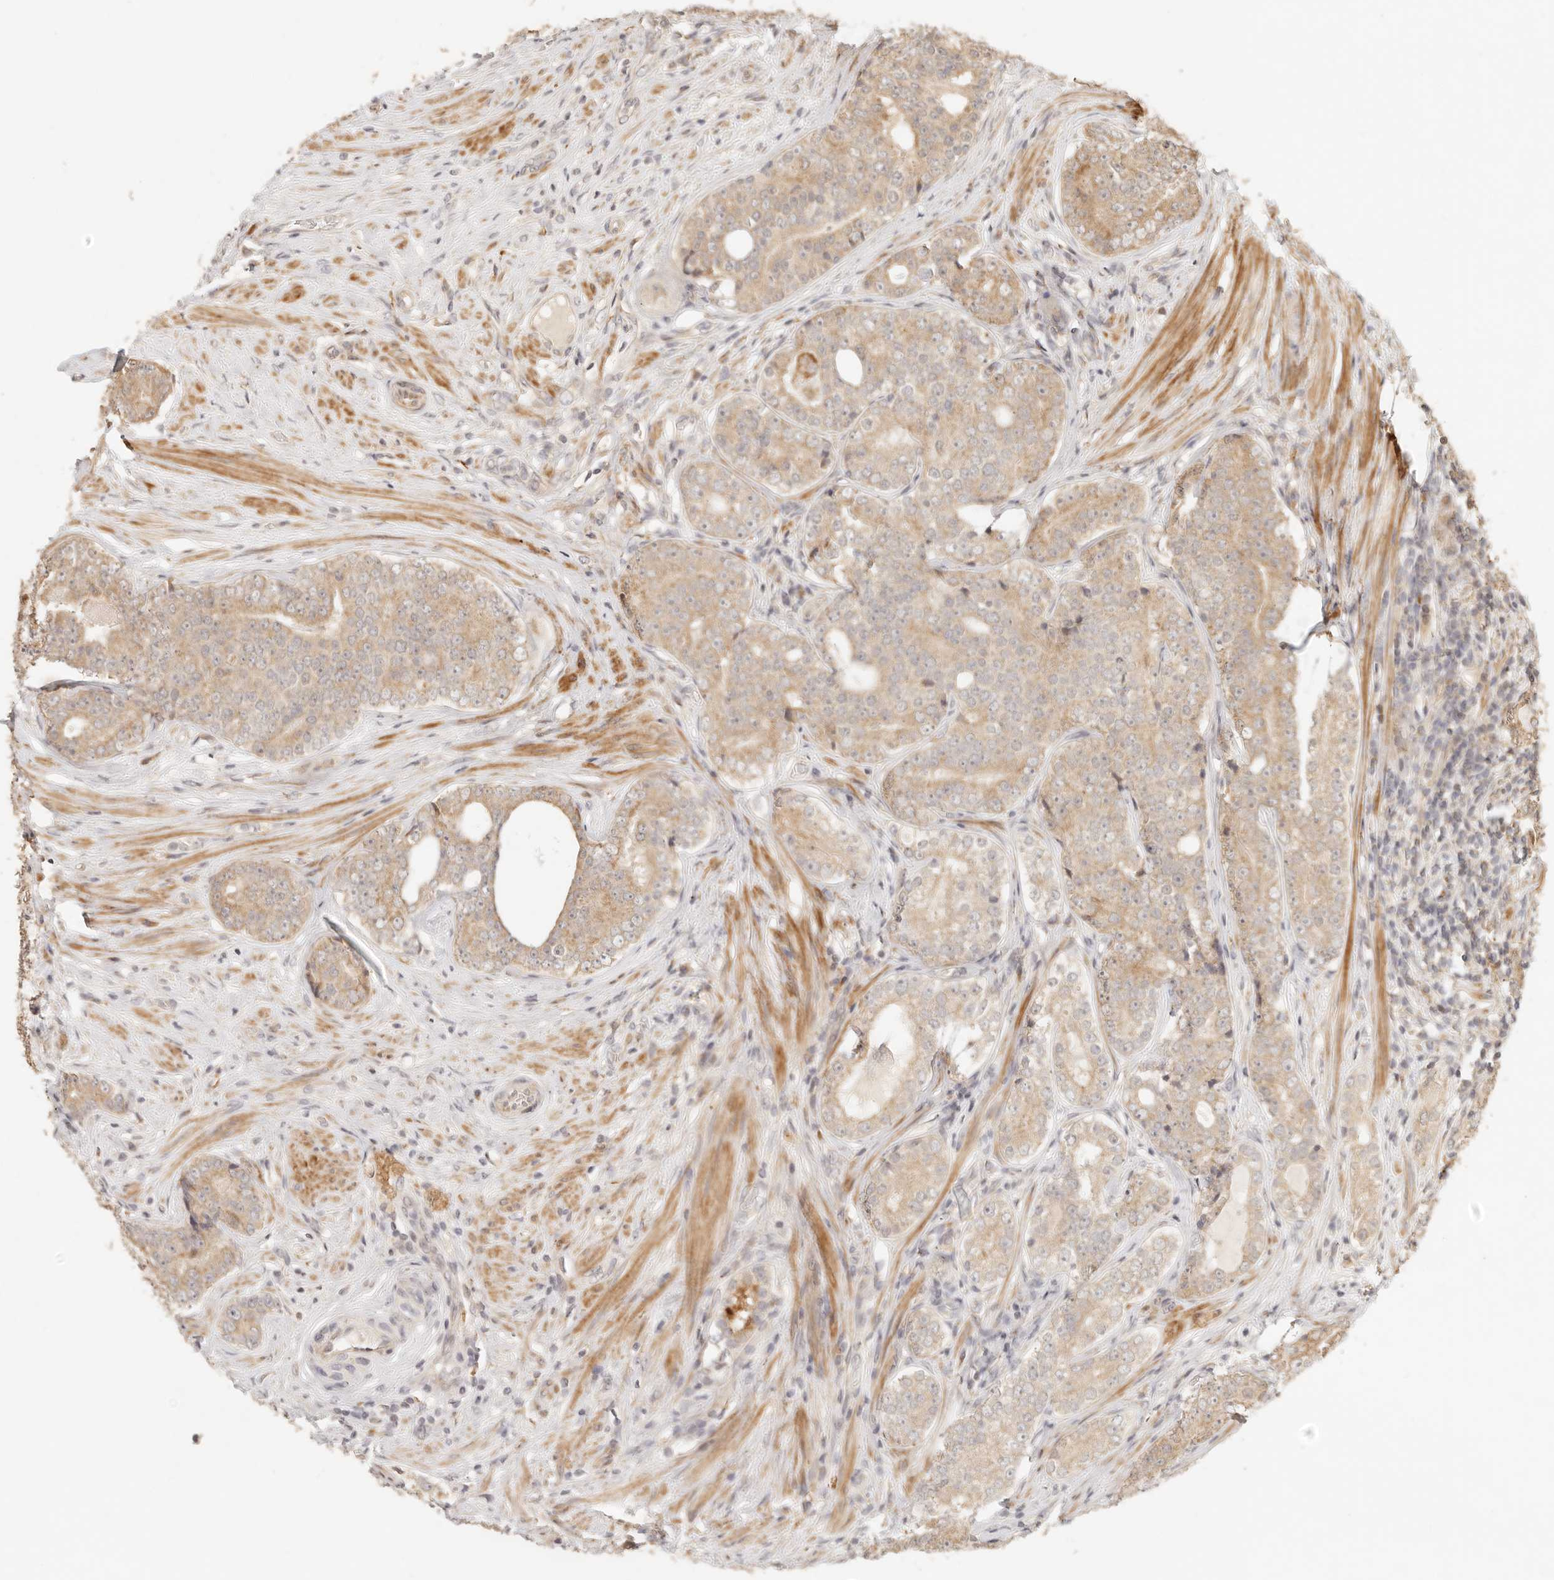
{"staining": {"intensity": "weak", "quantity": ">75%", "location": "cytoplasmic/membranous"}, "tissue": "prostate cancer", "cell_type": "Tumor cells", "image_type": "cancer", "snomed": [{"axis": "morphology", "description": "Adenocarcinoma, High grade"}, {"axis": "topography", "description": "Prostate"}], "caption": "Prostate high-grade adenocarcinoma was stained to show a protein in brown. There is low levels of weak cytoplasmic/membranous staining in about >75% of tumor cells.", "gene": "TIMM17A", "patient": {"sex": "male", "age": 56}}